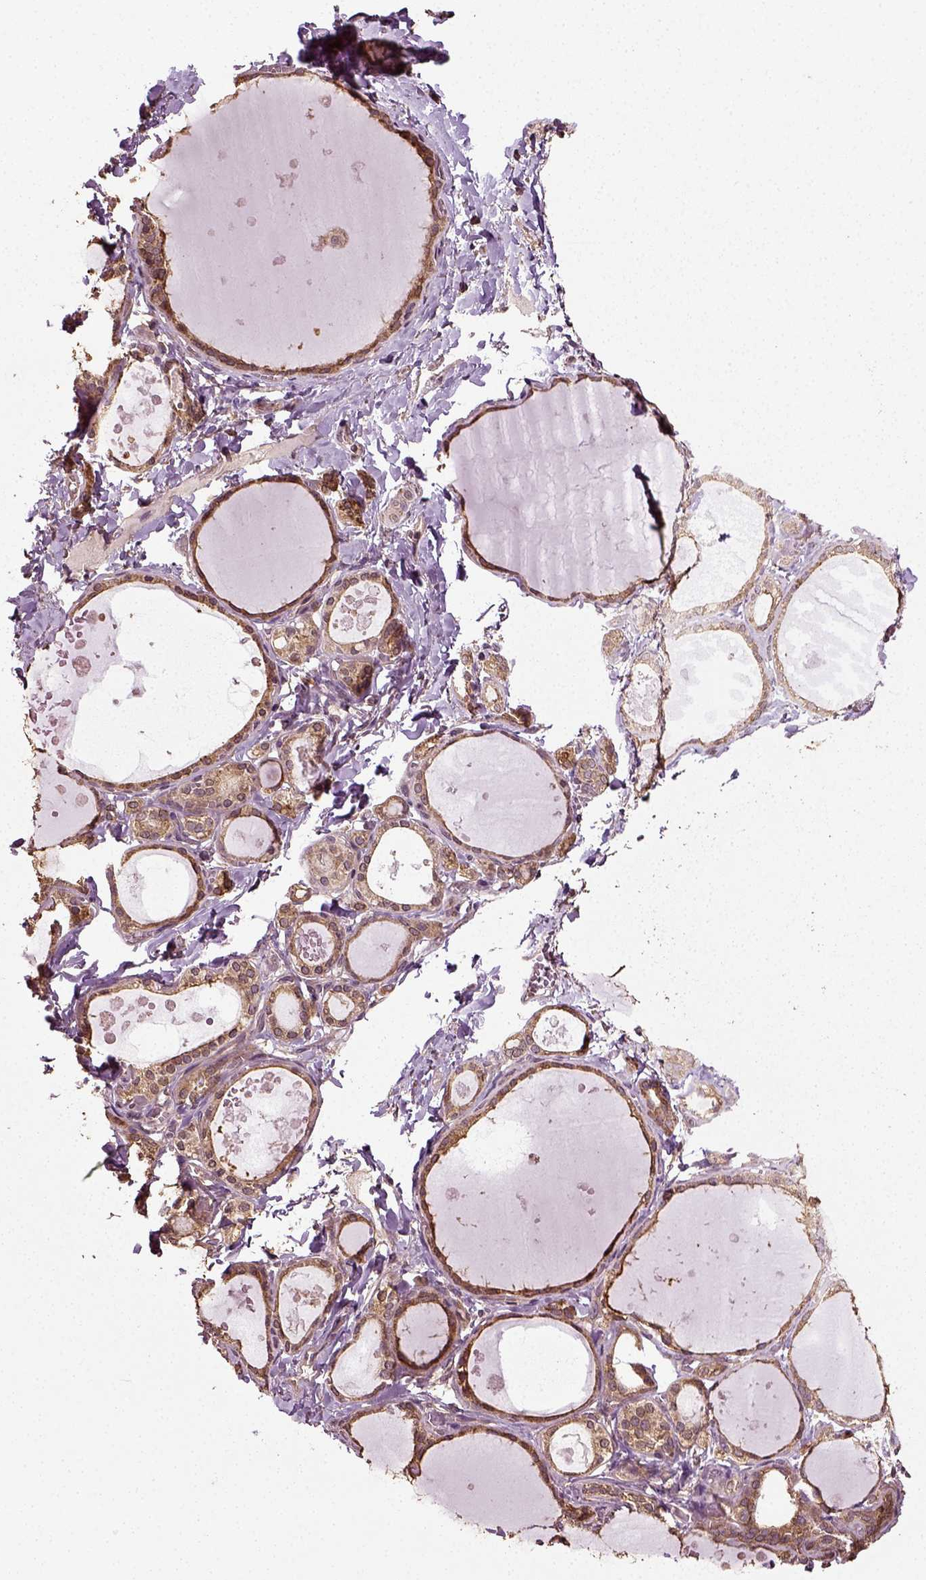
{"staining": {"intensity": "strong", "quantity": ">75%", "location": "cytoplasmic/membranous"}, "tissue": "thyroid gland", "cell_type": "Glandular cells", "image_type": "normal", "snomed": [{"axis": "morphology", "description": "Normal tissue, NOS"}, {"axis": "topography", "description": "Thyroid gland"}], "caption": "Thyroid gland was stained to show a protein in brown. There is high levels of strong cytoplasmic/membranous staining in approximately >75% of glandular cells. The staining was performed using DAB (3,3'-diaminobenzidine), with brown indicating positive protein expression. Nuclei are stained blue with hematoxylin.", "gene": "ERV3", "patient": {"sex": "female", "age": 56}}